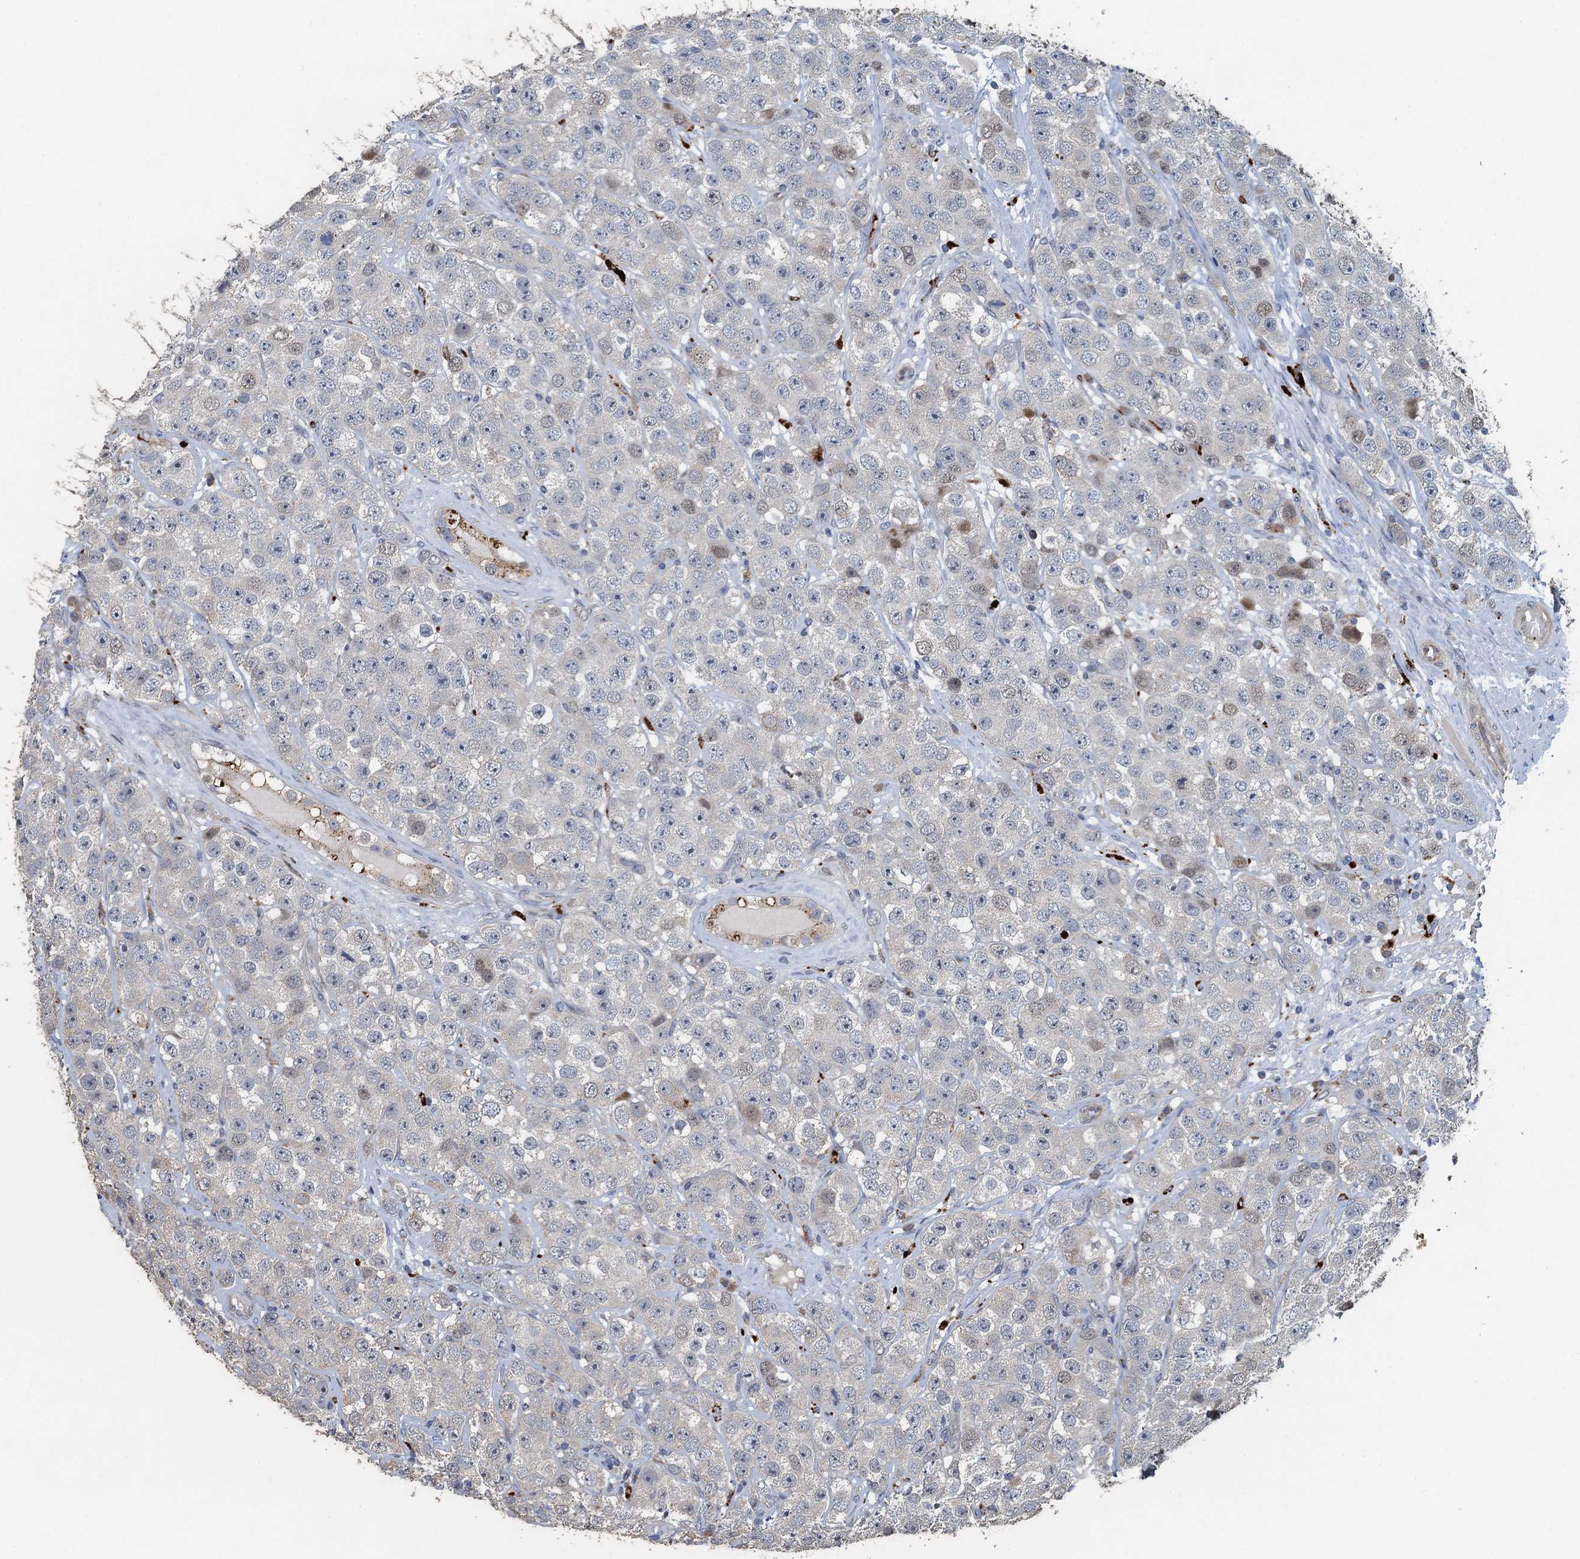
{"staining": {"intensity": "weak", "quantity": "<25%", "location": "nuclear"}, "tissue": "testis cancer", "cell_type": "Tumor cells", "image_type": "cancer", "snomed": [{"axis": "morphology", "description": "Seminoma, NOS"}, {"axis": "topography", "description": "Testis"}], "caption": "Testis seminoma was stained to show a protein in brown. There is no significant positivity in tumor cells.", "gene": "AGRN", "patient": {"sex": "male", "age": 28}}